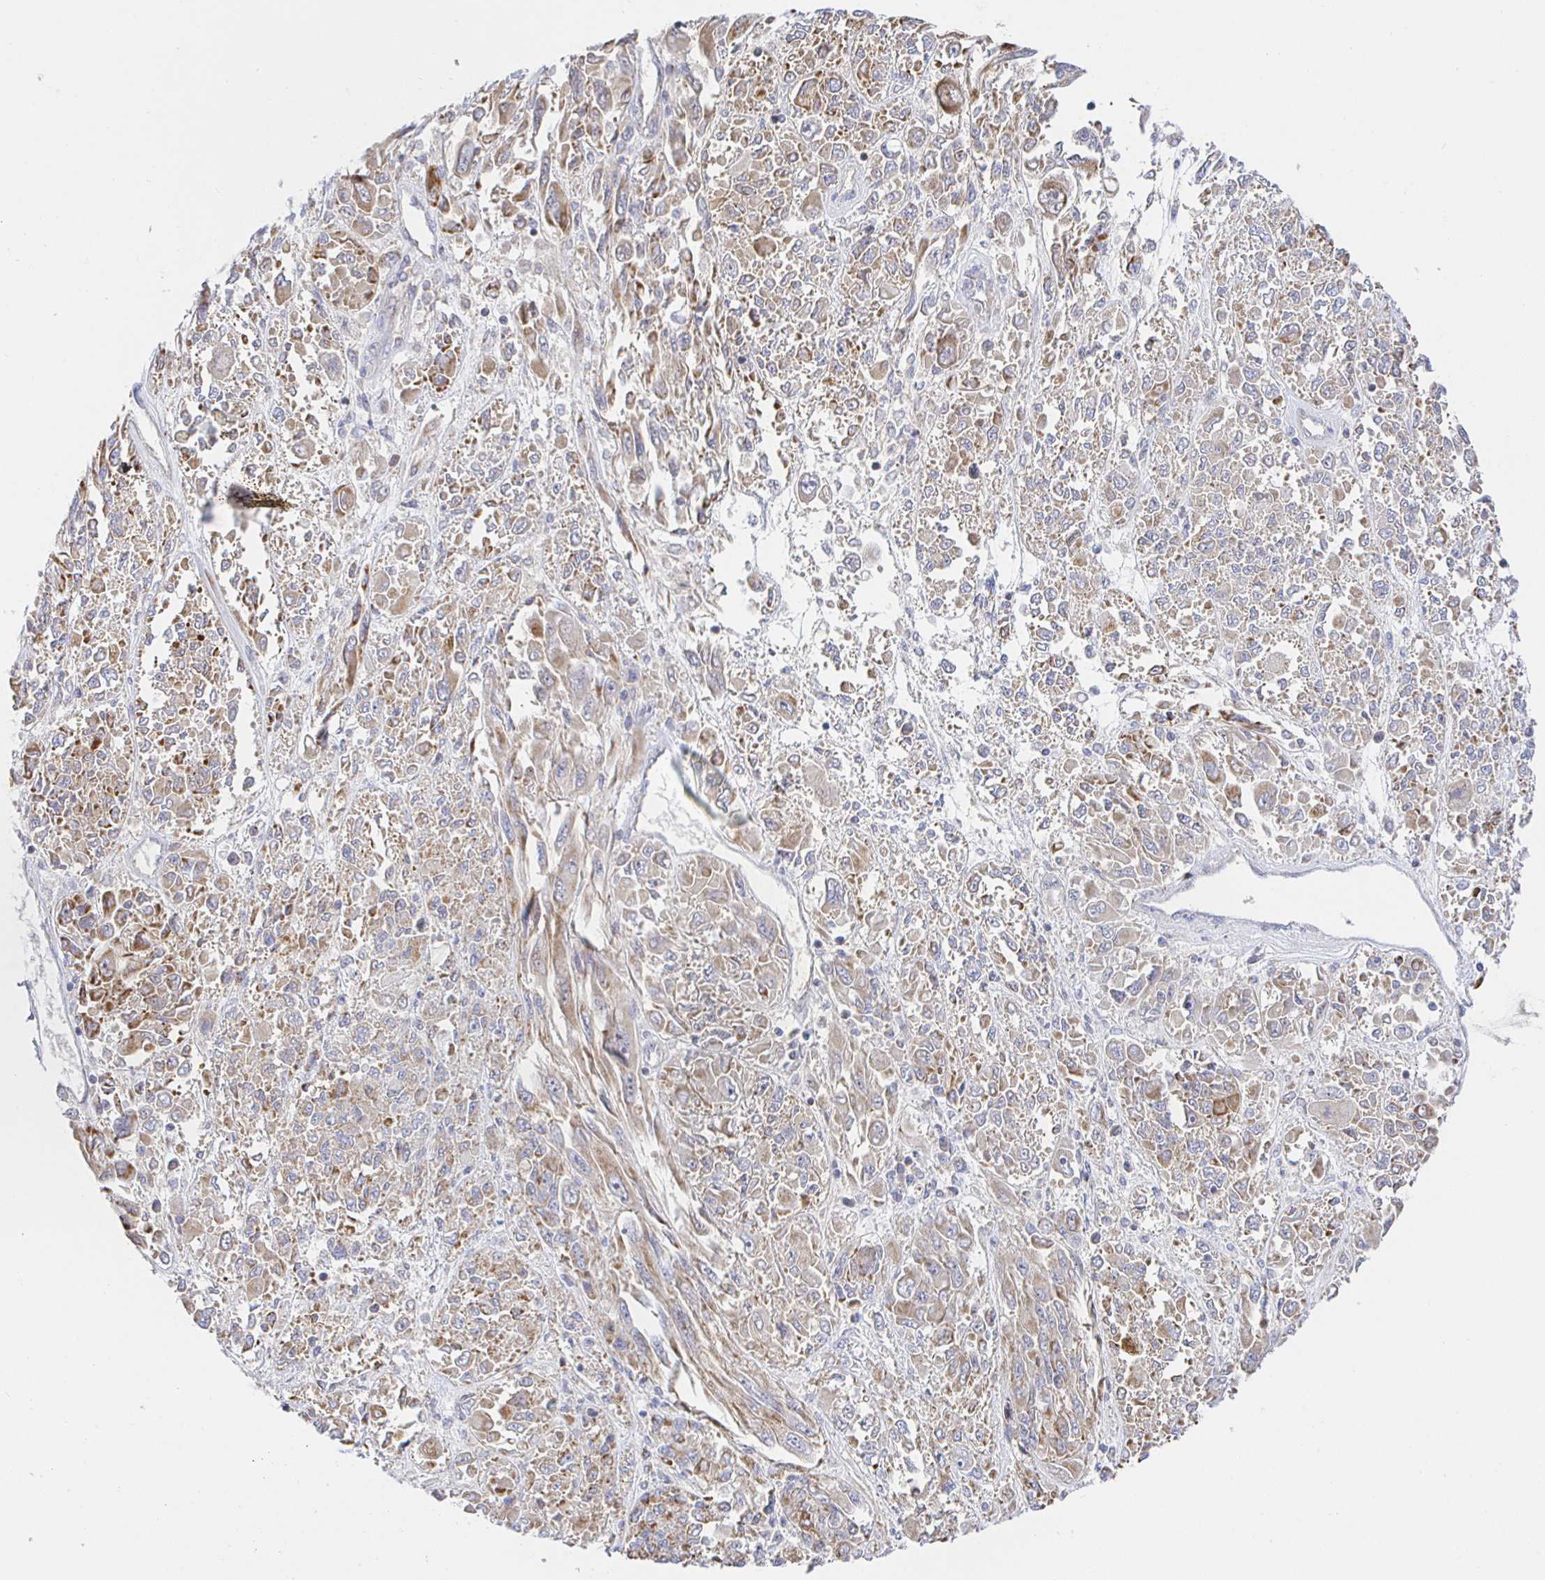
{"staining": {"intensity": "weak", "quantity": "25%-75%", "location": "cytoplasmic/membranous"}, "tissue": "melanoma", "cell_type": "Tumor cells", "image_type": "cancer", "snomed": [{"axis": "morphology", "description": "Malignant melanoma, NOS"}, {"axis": "topography", "description": "Skin"}], "caption": "Approximately 25%-75% of tumor cells in malignant melanoma reveal weak cytoplasmic/membranous protein expression as visualized by brown immunohistochemical staining.", "gene": "SYNGR4", "patient": {"sex": "female", "age": 91}}